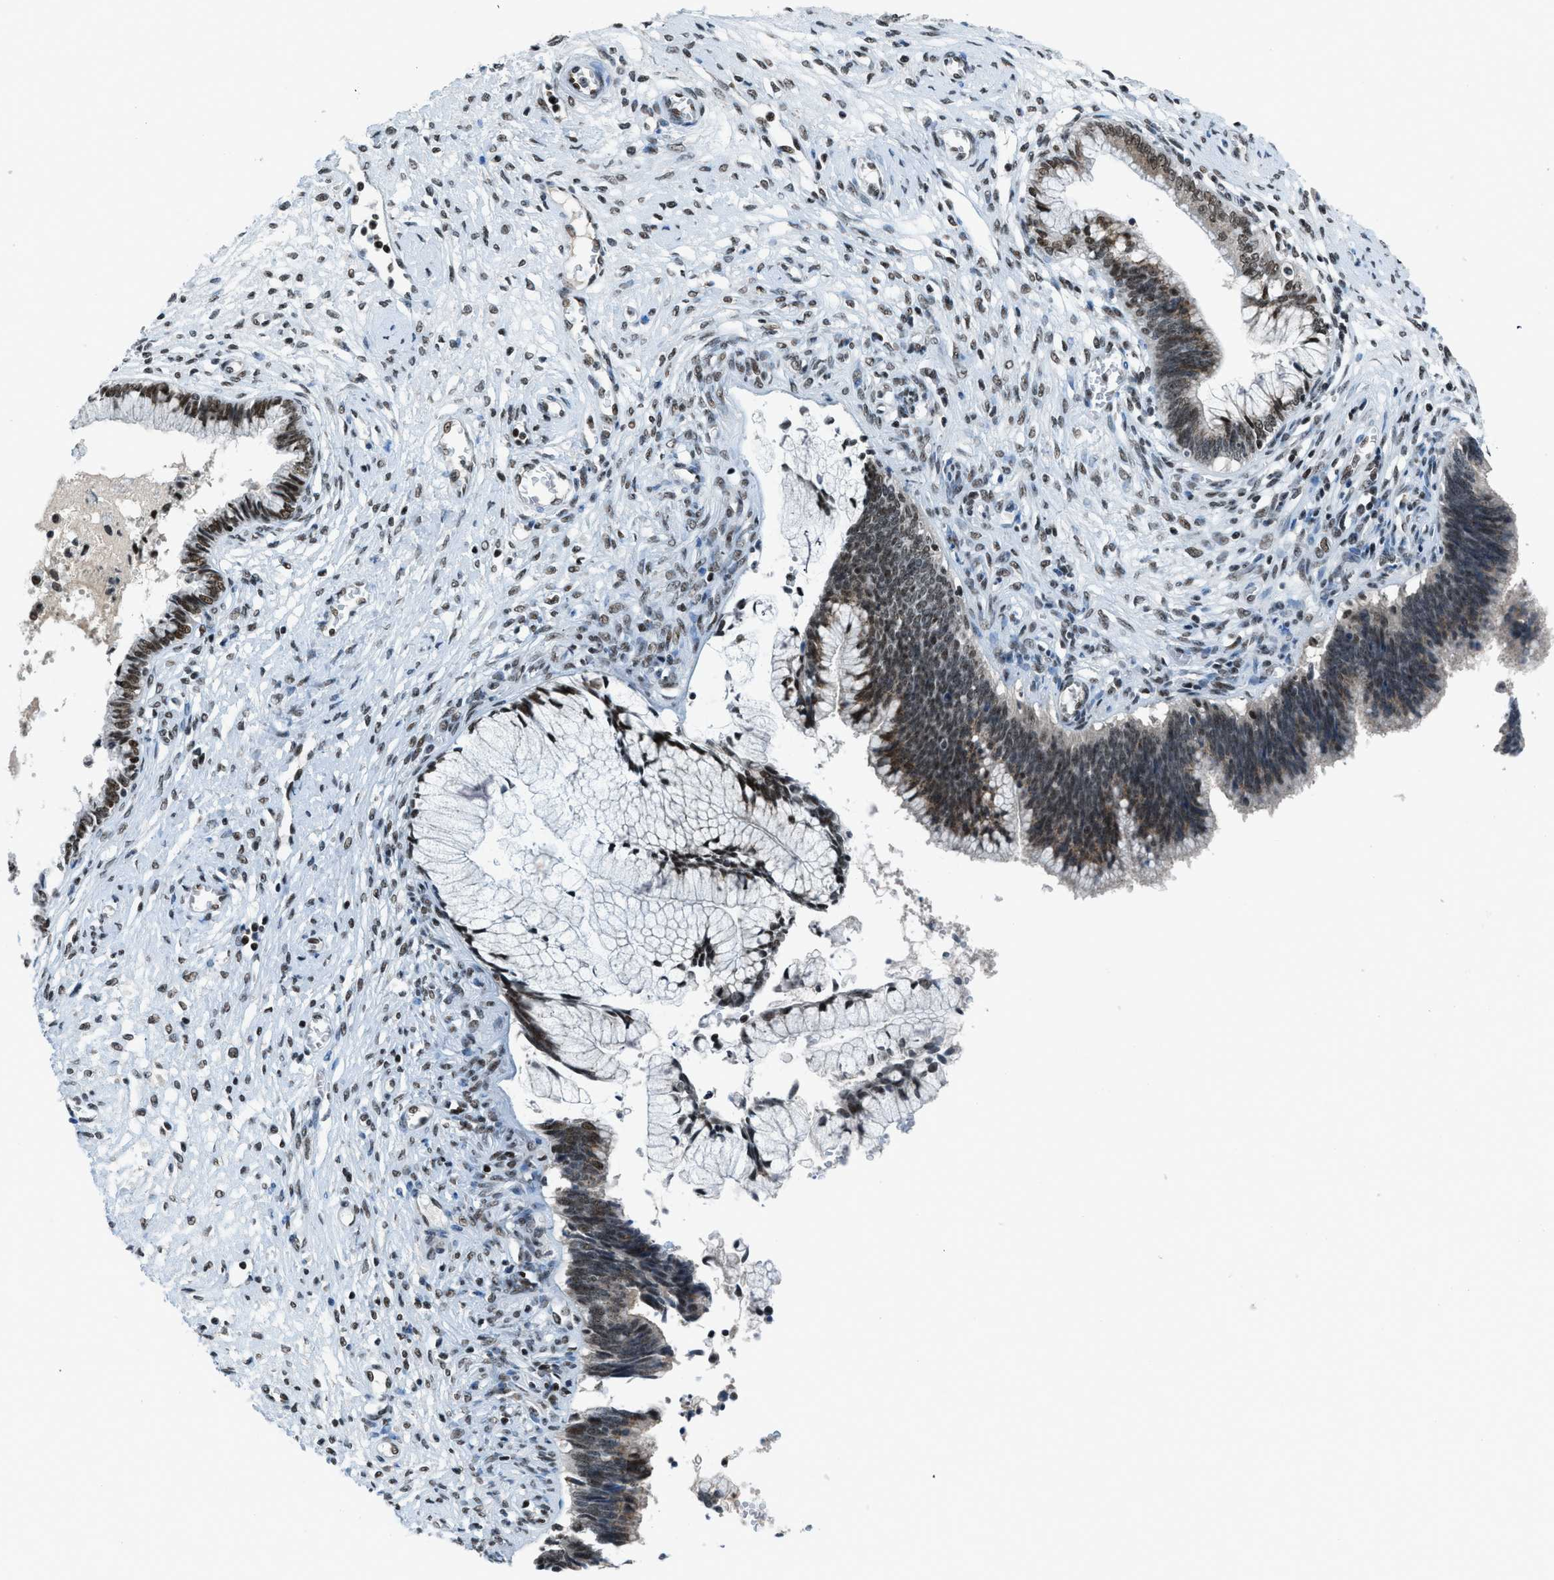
{"staining": {"intensity": "moderate", "quantity": "25%-75%", "location": "nuclear"}, "tissue": "cervical cancer", "cell_type": "Tumor cells", "image_type": "cancer", "snomed": [{"axis": "morphology", "description": "Adenocarcinoma, NOS"}, {"axis": "topography", "description": "Cervix"}], "caption": "An image showing moderate nuclear positivity in approximately 25%-75% of tumor cells in cervical cancer (adenocarcinoma), as visualized by brown immunohistochemical staining.", "gene": "RAD51B", "patient": {"sex": "female", "age": 44}}